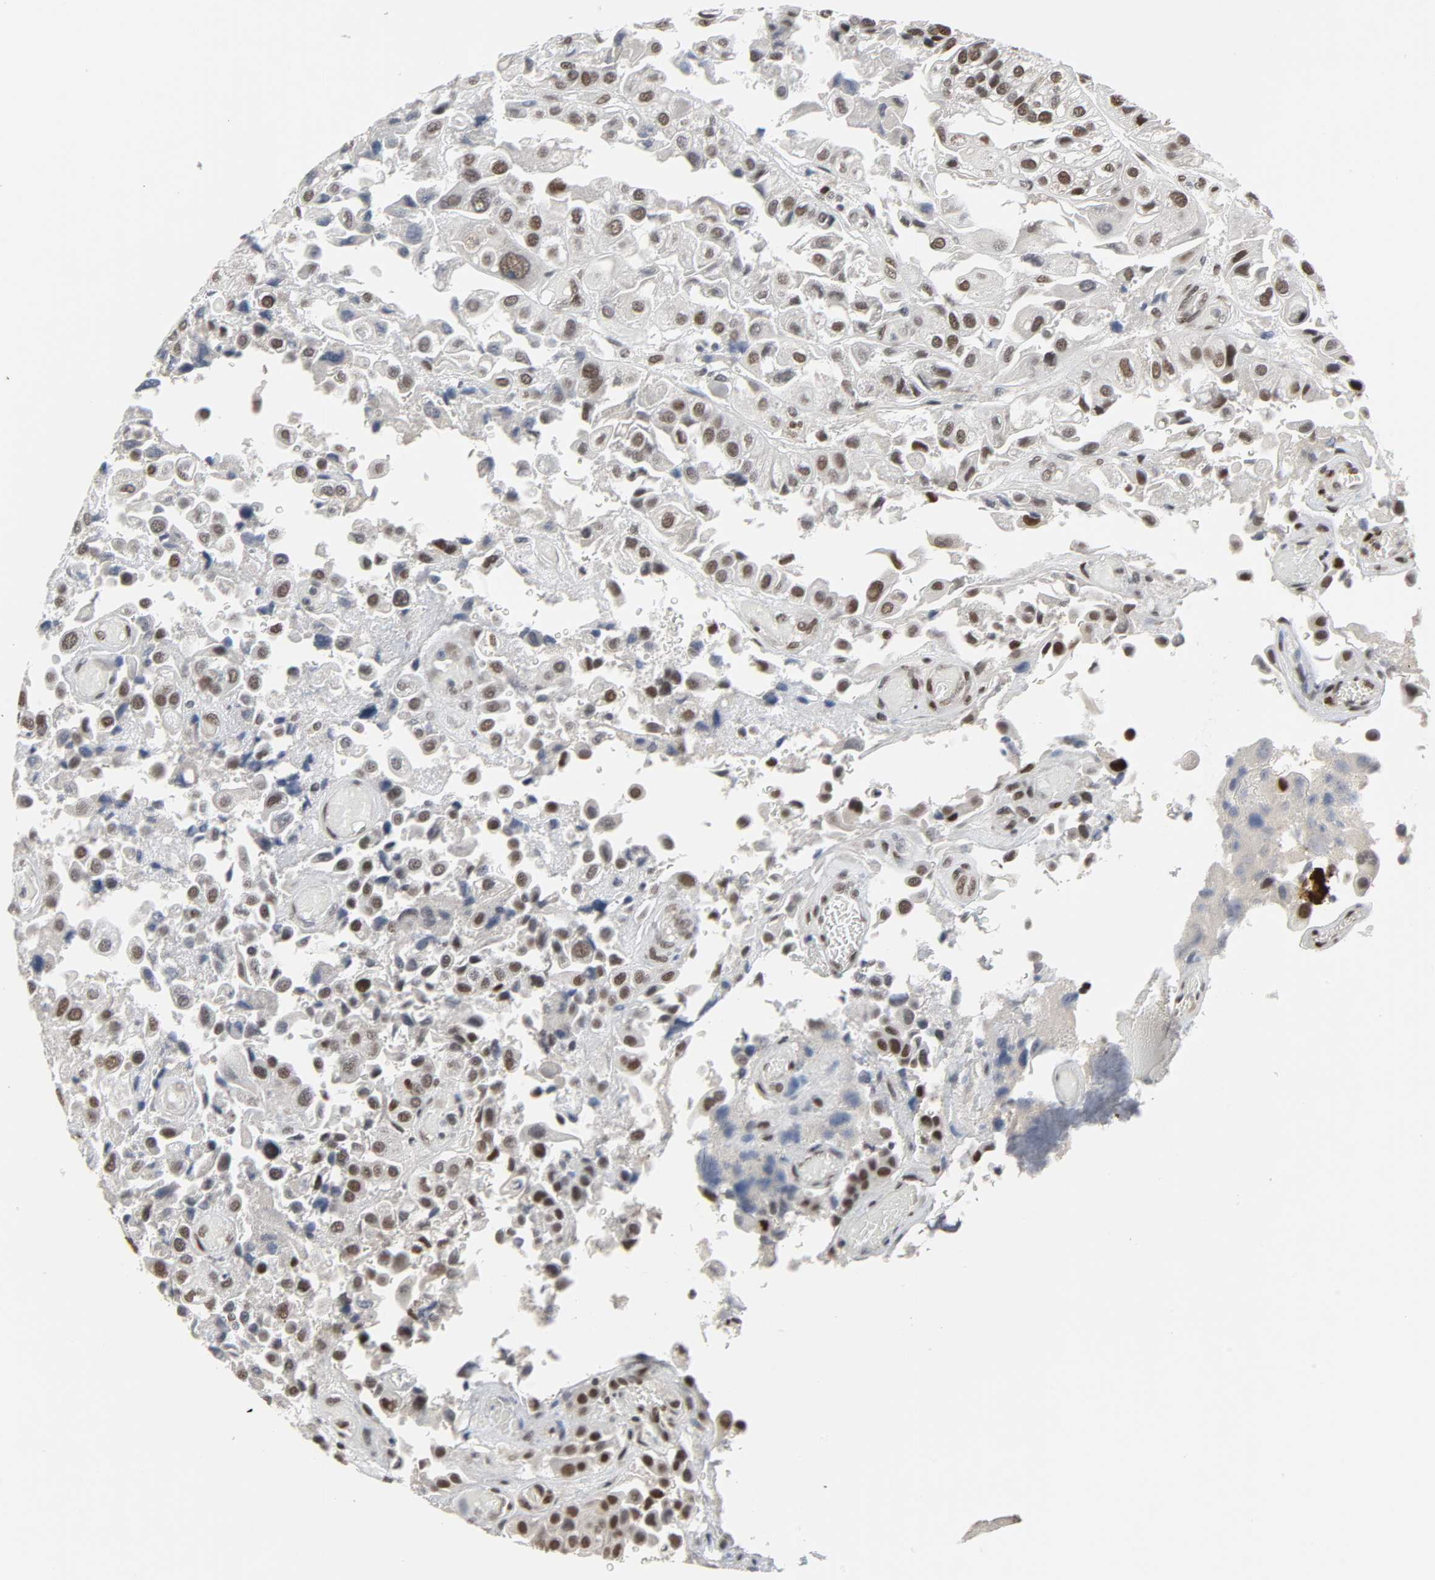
{"staining": {"intensity": "moderate", "quantity": ">75%", "location": "nuclear"}, "tissue": "urothelial cancer", "cell_type": "Tumor cells", "image_type": "cancer", "snomed": [{"axis": "morphology", "description": "Urothelial carcinoma, High grade"}, {"axis": "topography", "description": "Urinary bladder"}], "caption": "This is an image of immunohistochemistry (IHC) staining of urothelial cancer, which shows moderate positivity in the nuclear of tumor cells.", "gene": "DAZAP1", "patient": {"sex": "female", "age": 64}}